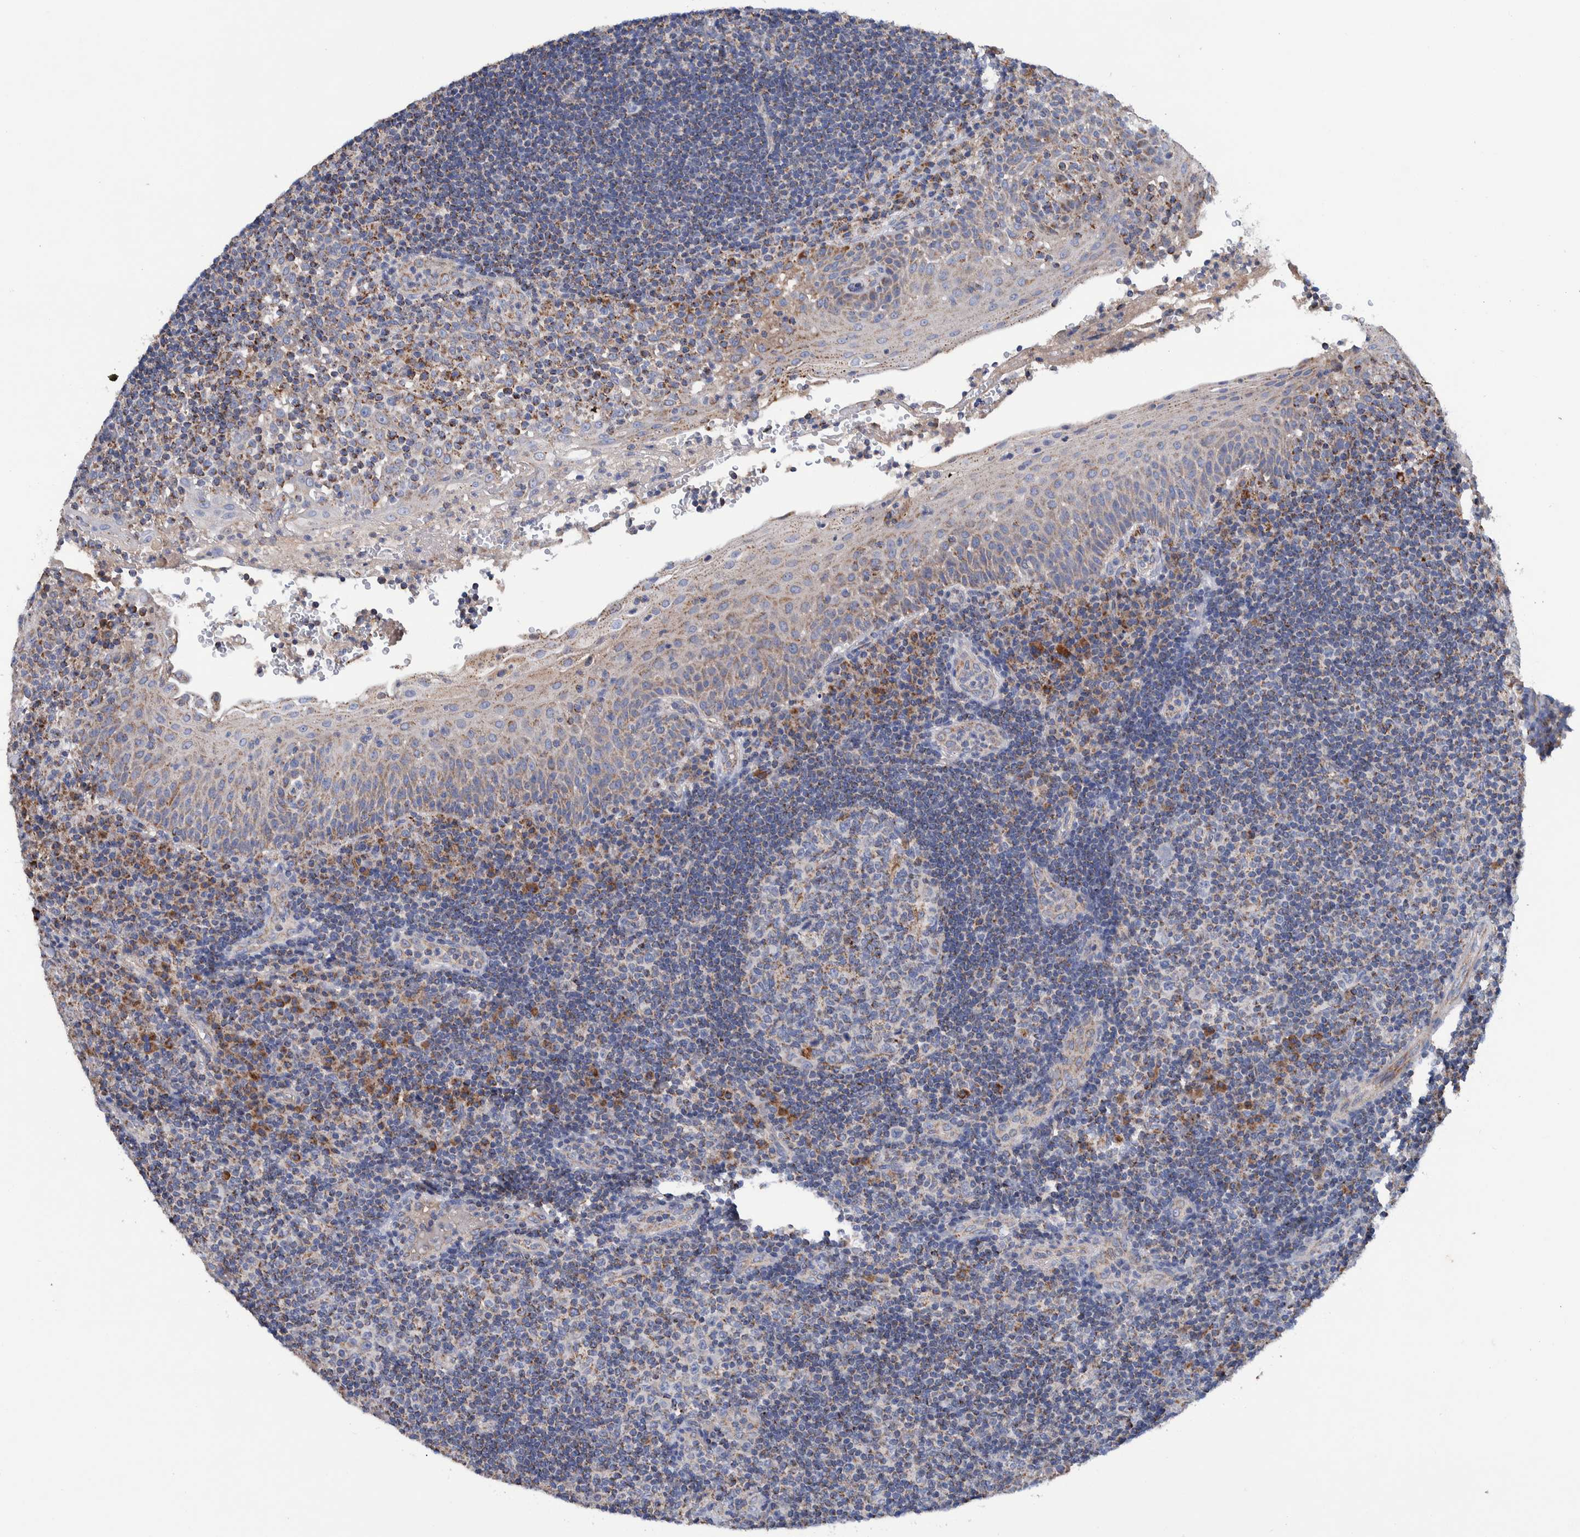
{"staining": {"intensity": "moderate", "quantity": ">75%", "location": "cytoplasmic/membranous"}, "tissue": "tonsil", "cell_type": "Germinal center cells", "image_type": "normal", "snomed": [{"axis": "morphology", "description": "Normal tissue, NOS"}, {"axis": "topography", "description": "Tonsil"}], "caption": "Immunohistochemical staining of benign tonsil shows moderate cytoplasmic/membranous protein staining in about >75% of germinal center cells. Immunohistochemistry (ihc) stains the protein of interest in brown and the nuclei are stained blue.", "gene": "DECR1", "patient": {"sex": "female", "age": 40}}